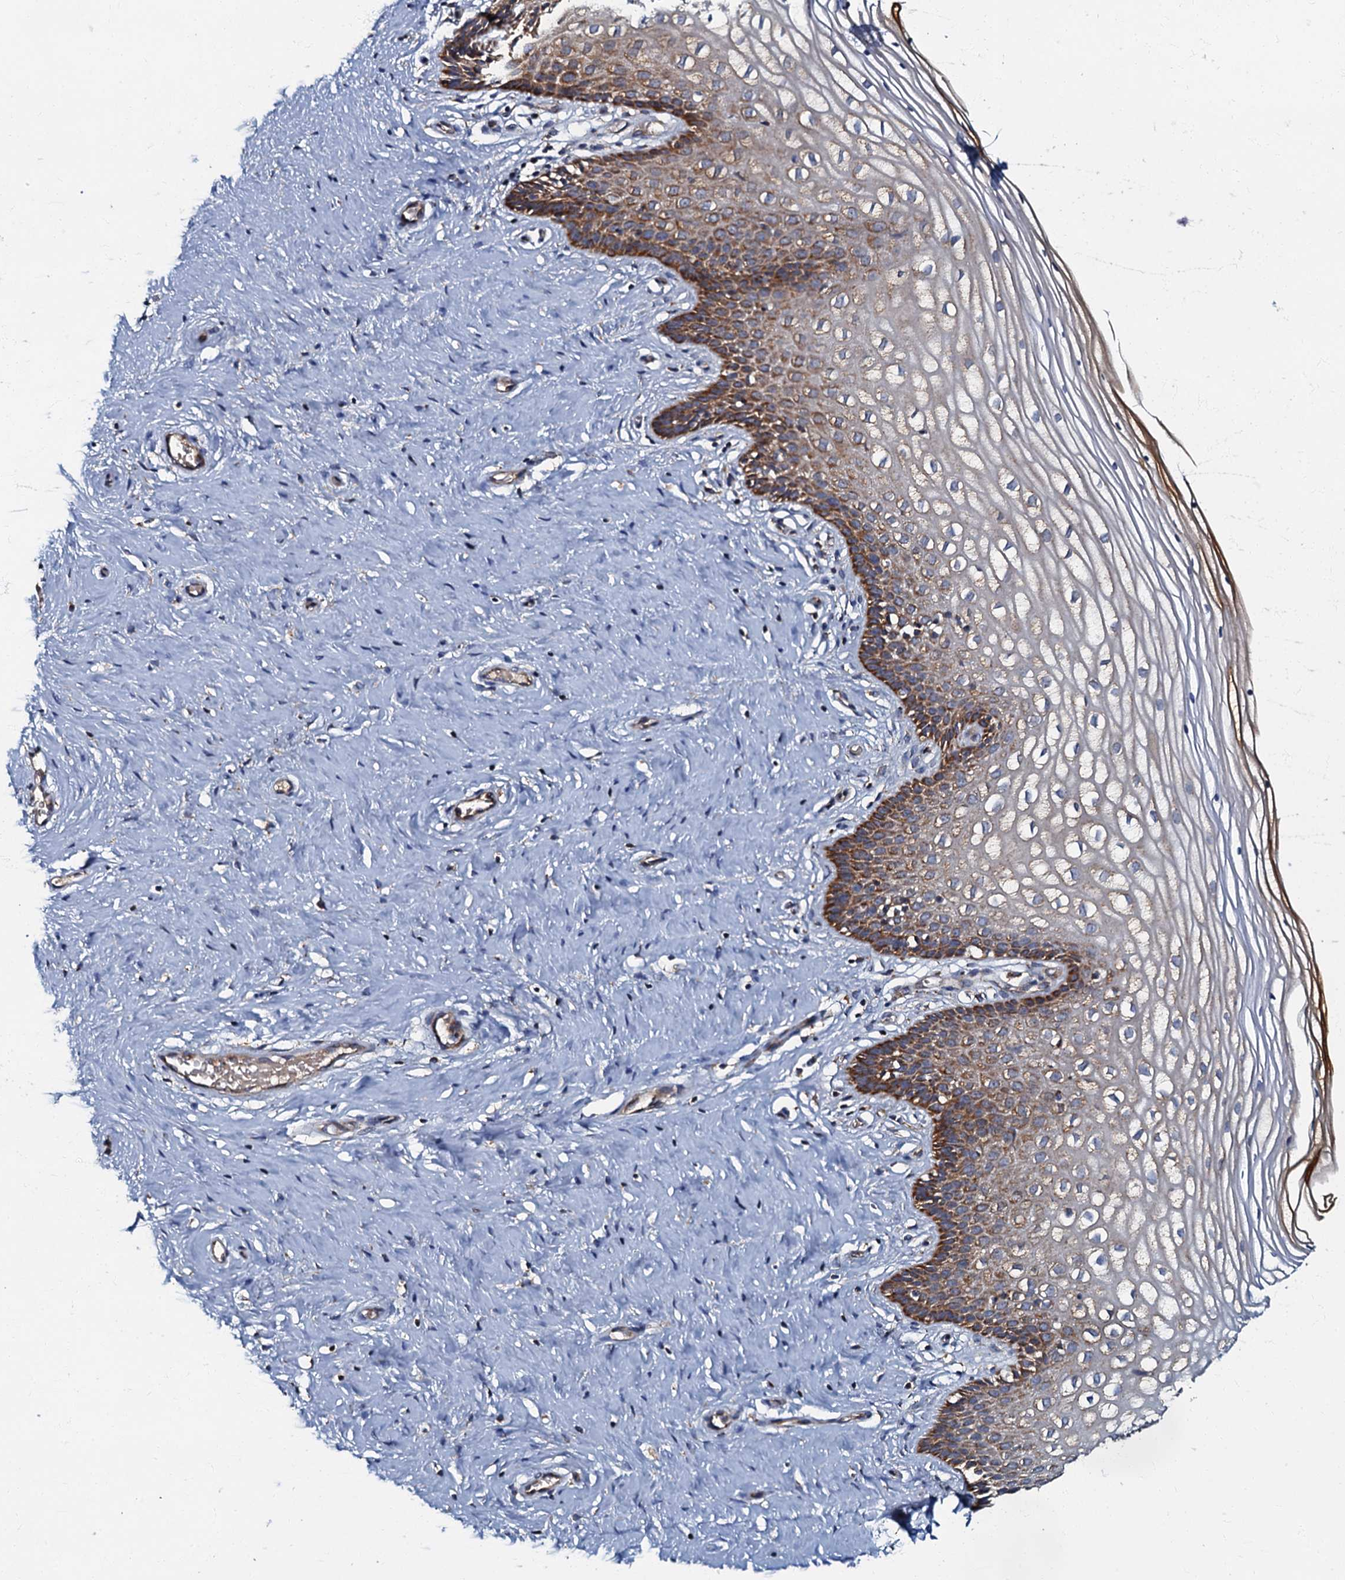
{"staining": {"intensity": "strong", "quantity": ">75%", "location": "cytoplasmic/membranous"}, "tissue": "cervix", "cell_type": "Glandular cells", "image_type": "normal", "snomed": [{"axis": "morphology", "description": "Normal tissue, NOS"}, {"axis": "topography", "description": "Cervix"}], "caption": "This micrograph displays unremarkable cervix stained with immunohistochemistry (IHC) to label a protein in brown. The cytoplasmic/membranous of glandular cells show strong positivity for the protein. Nuclei are counter-stained blue.", "gene": "NDUFA12", "patient": {"sex": "female", "age": 33}}